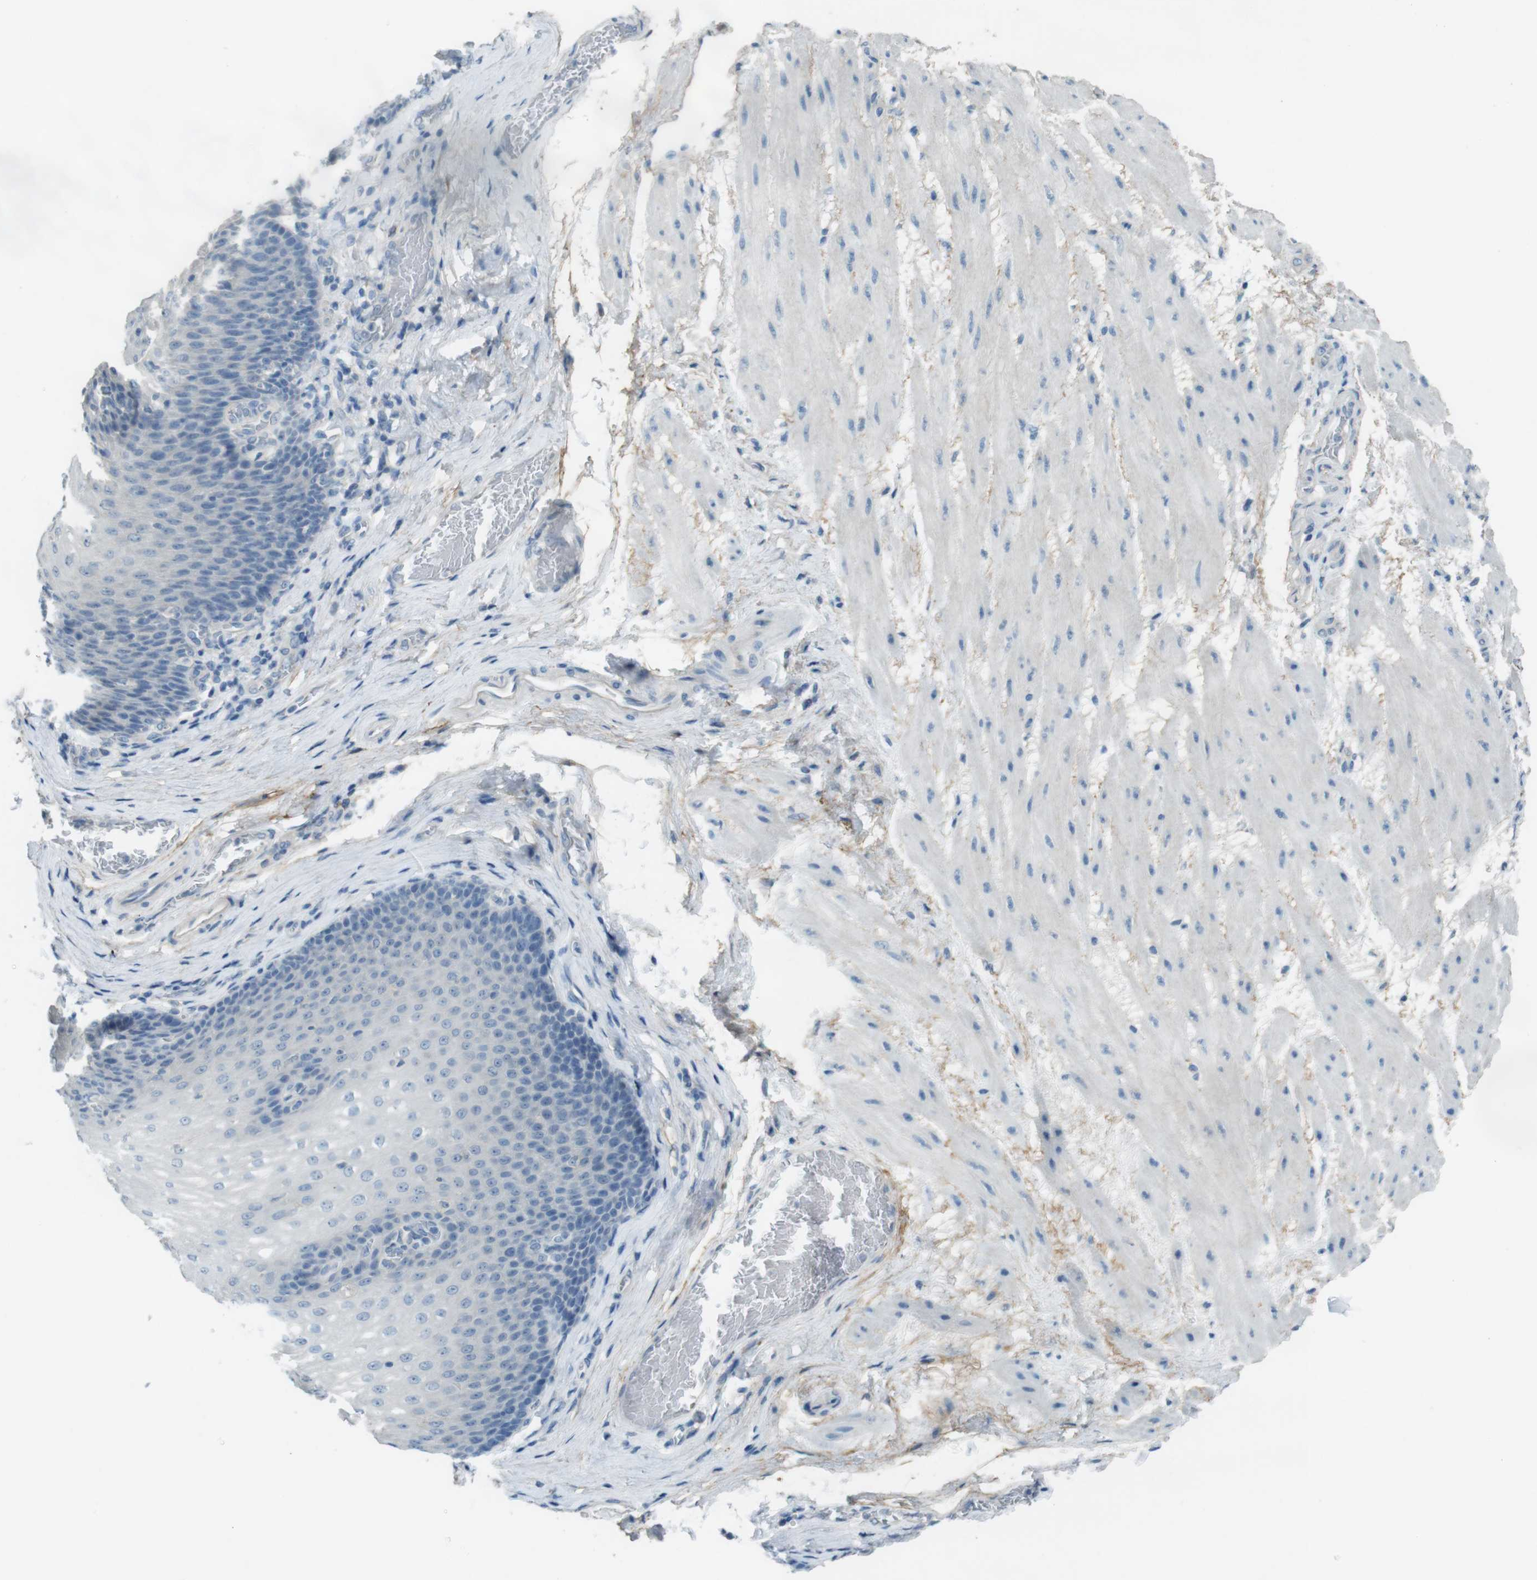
{"staining": {"intensity": "negative", "quantity": "none", "location": "none"}, "tissue": "esophagus", "cell_type": "Squamous epithelial cells", "image_type": "normal", "snomed": [{"axis": "morphology", "description": "Normal tissue, NOS"}, {"axis": "topography", "description": "Esophagus"}], "caption": "Squamous epithelial cells show no significant protein staining in normal esophagus. (Brightfield microscopy of DAB (3,3'-diaminobenzidine) immunohistochemistry at high magnification).", "gene": "ENTPD7", "patient": {"sex": "male", "age": 48}}